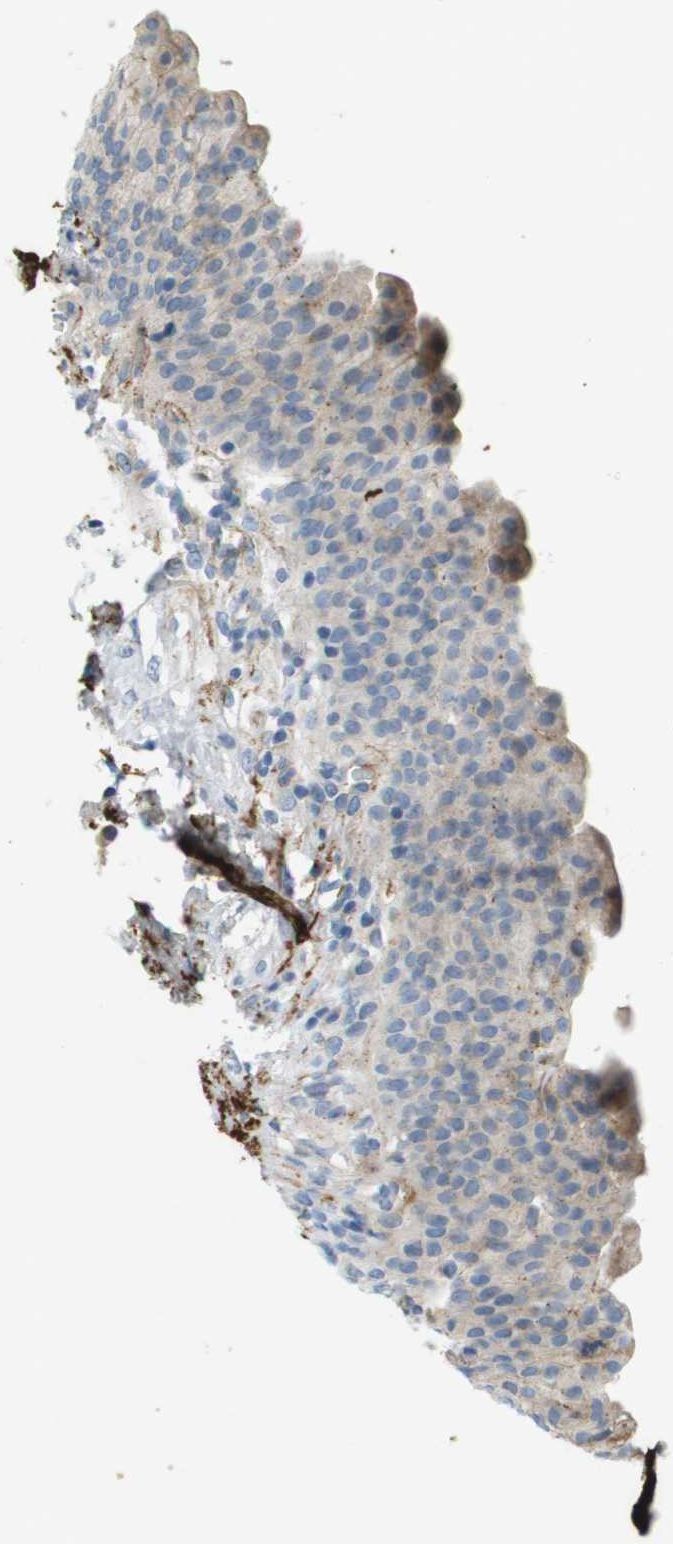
{"staining": {"intensity": "weak", "quantity": "<25%", "location": "cytoplasmic/membranous"}, "tissue": "urinary bladder", "cell_type": "Urothelial cells", "image_type": "normal", "snomed": [{"axis": "morphology", "description": "Normal tissue, NOS"}, {"axis": "topography", "description": "Urinary bladder"}], "caption": "IHC of unremarkable human urinary bladder demonstrates no staining in urothelial cells.", "gene": "VTN", "patient": {"sex": "female", "age": 79}}